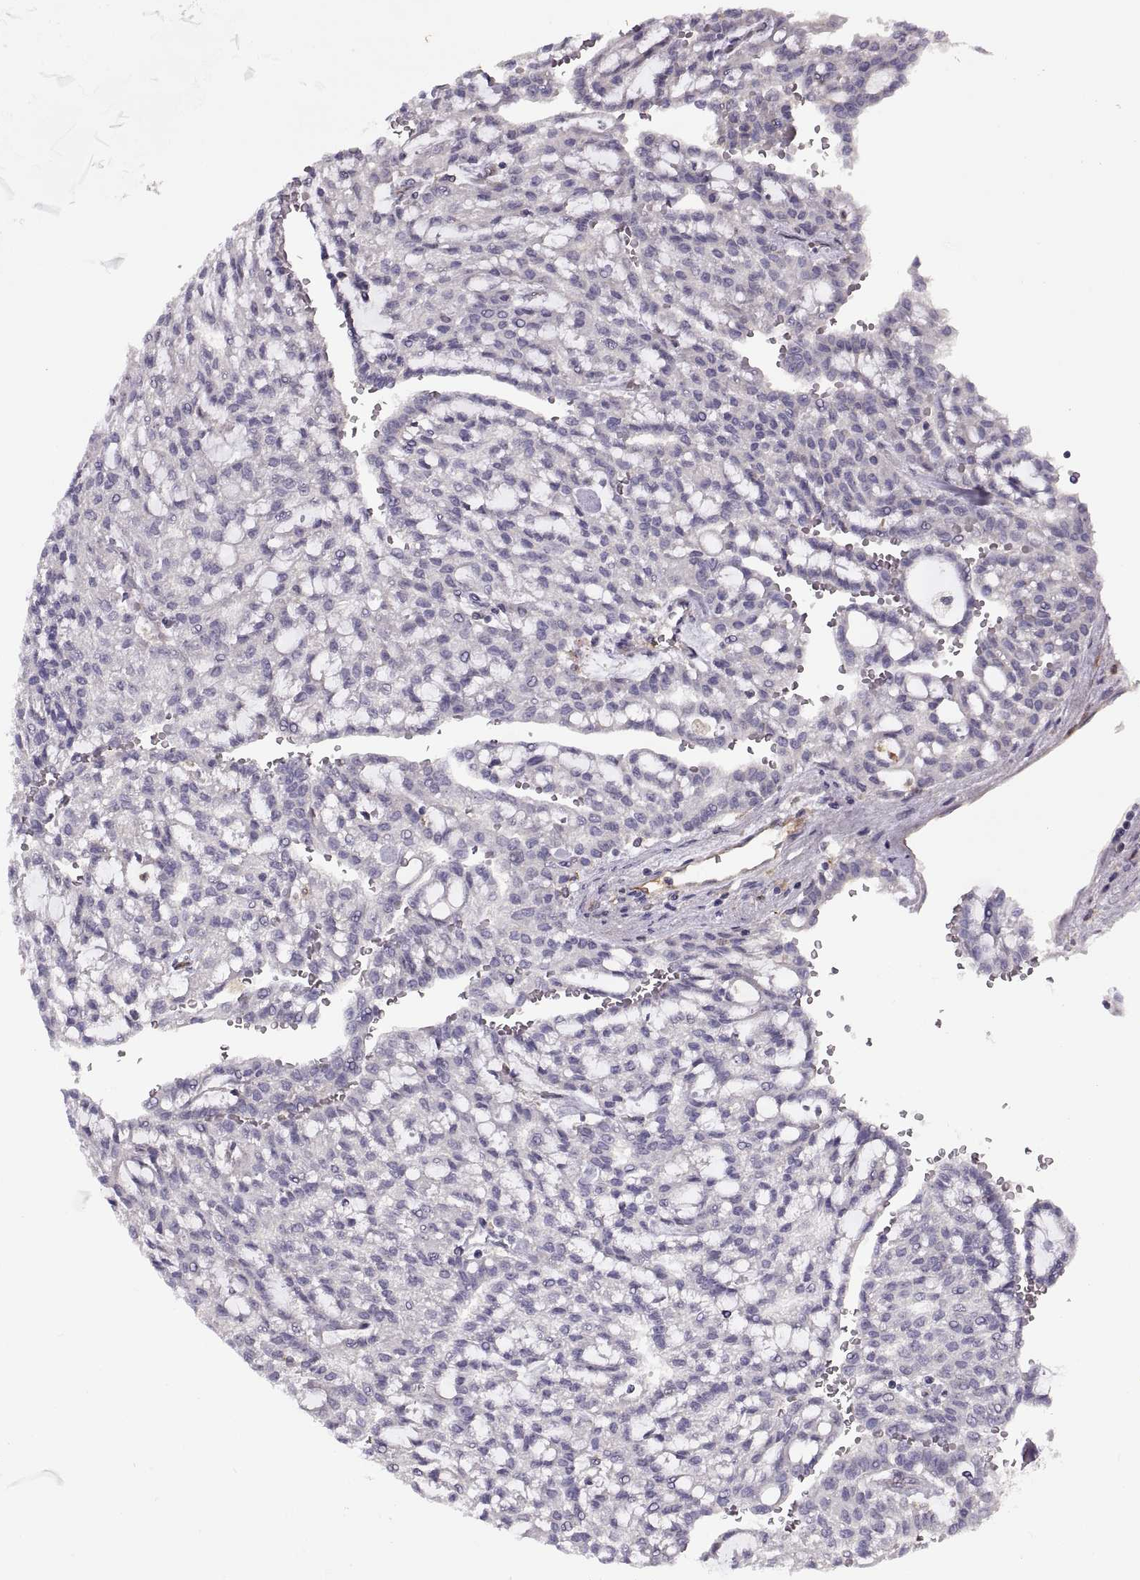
{"staining": {"intensity": "negative", "quantity": "none", "location": "none"}, "tissue": "renal cancer", "cell_type": "Tumor cells", "image_type": "cancer", "snomed": [{"axis": "morphology", "description": "Adenocarcinoma, NOS"}, {"axis": "topography", "description": "Kidney"}], "caption": "A high-resolution photomicrograph shows IHC staining of adenocarcinoma (renal), which demonstrates no significant staining in tumor cells.", "gene": "RALB", "patient": {"sex": "male", "age": 63}}